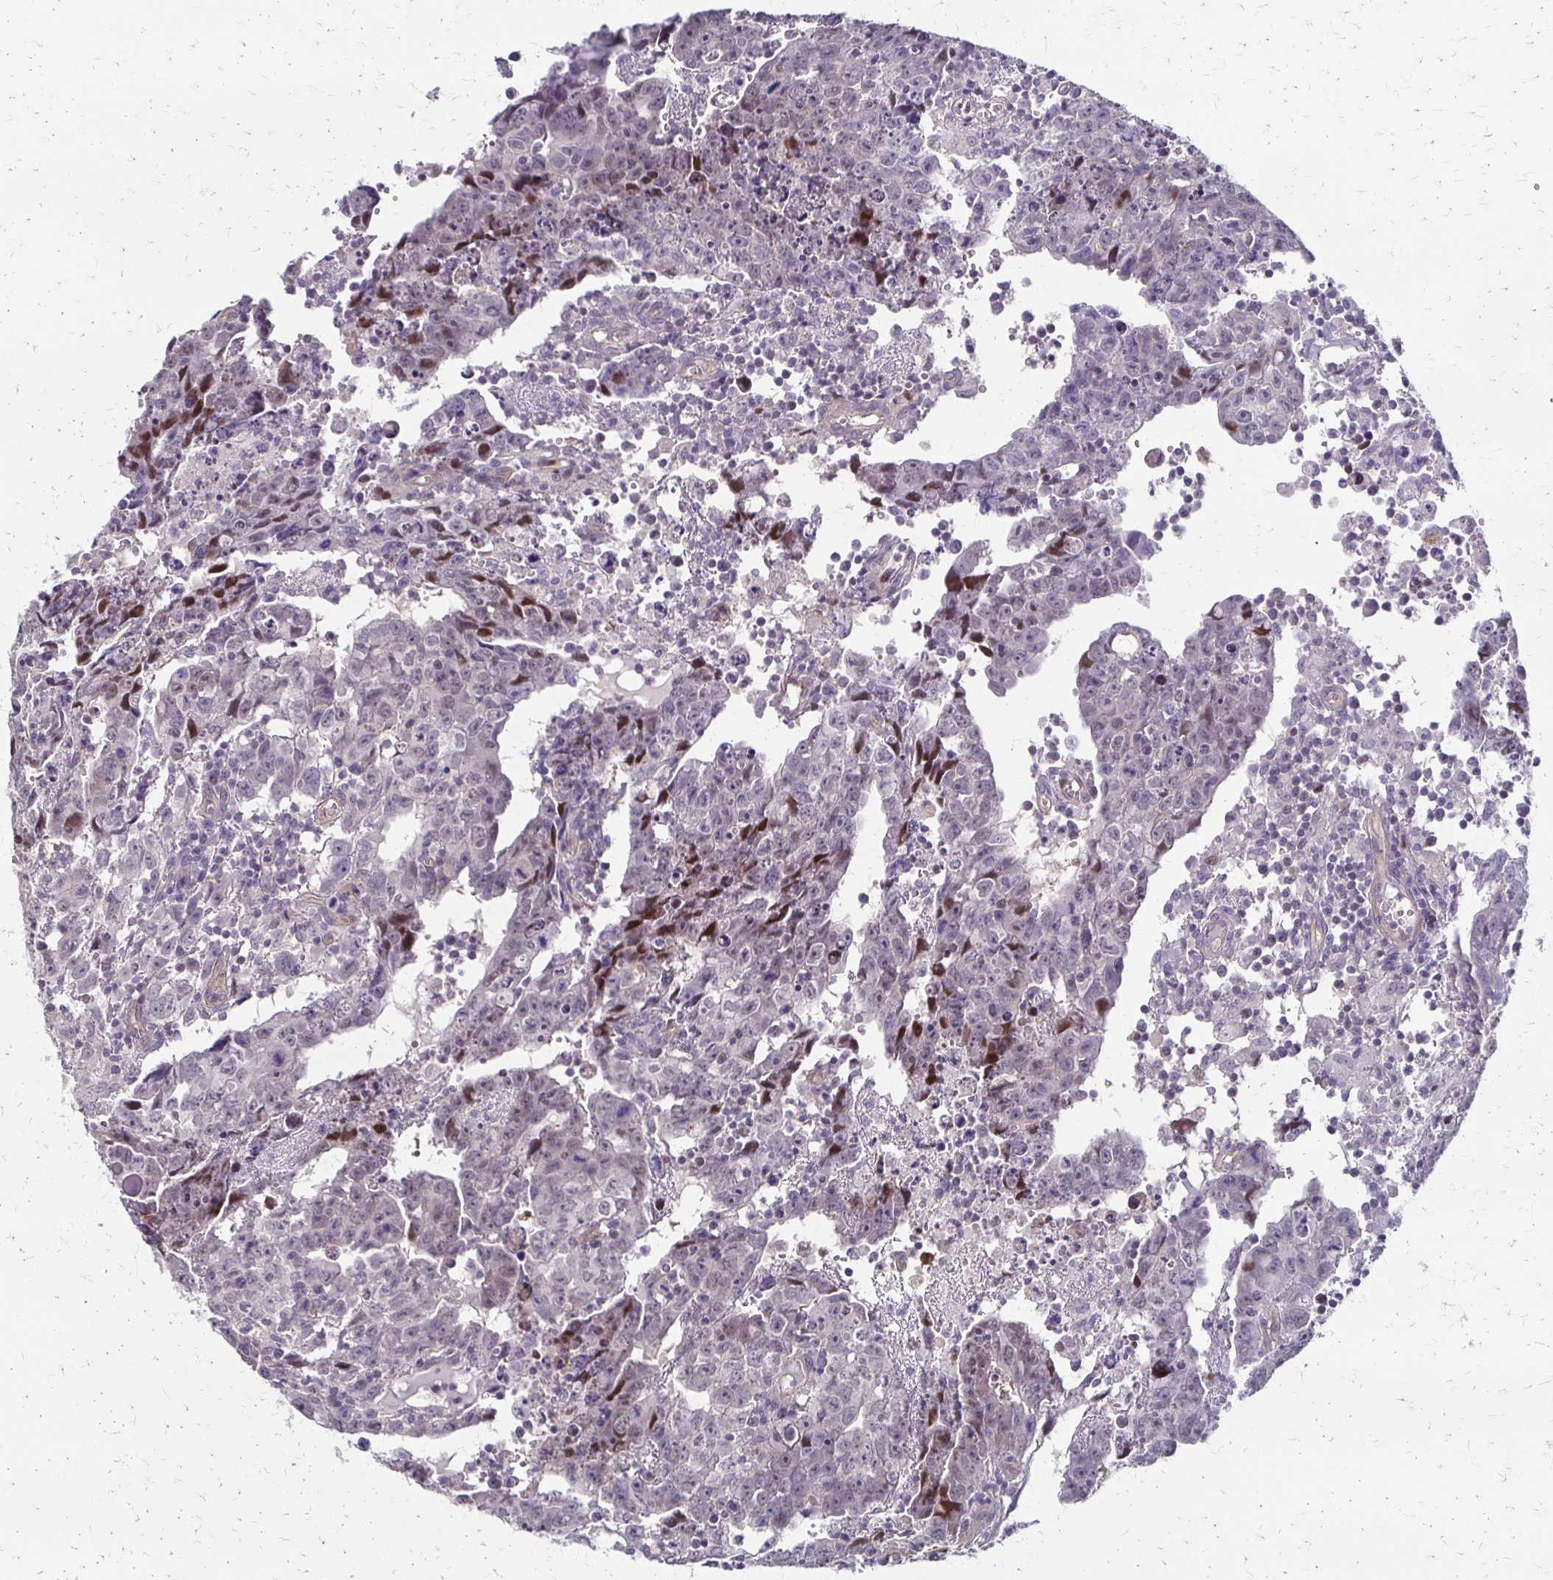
{"staining": {"intensity": "negative", "quantity": "none", "location": "none"}, "tissue": "testis cancer", "cell_type": "Tumor cells", "image_type": "cancer", "snomed": [{"axis": "morphology", "description": "Carcinoma, Embryonal, NOS"}, {"axis": "topography", "description": "Testis"}], "caption": "Immunohistochemistry (IHC) of human embryonal carcinoma (testis) reveals no expression in tumor cells. Brightfield microscopy of immunohistochemistry (IHC) stained with DAB (3,3'-diaminobenzidine) (brown) and hematoxylin (blue), captured at high magnification.", "gene": "CFL2", "patient": {"sex": "male", "age": 22}}